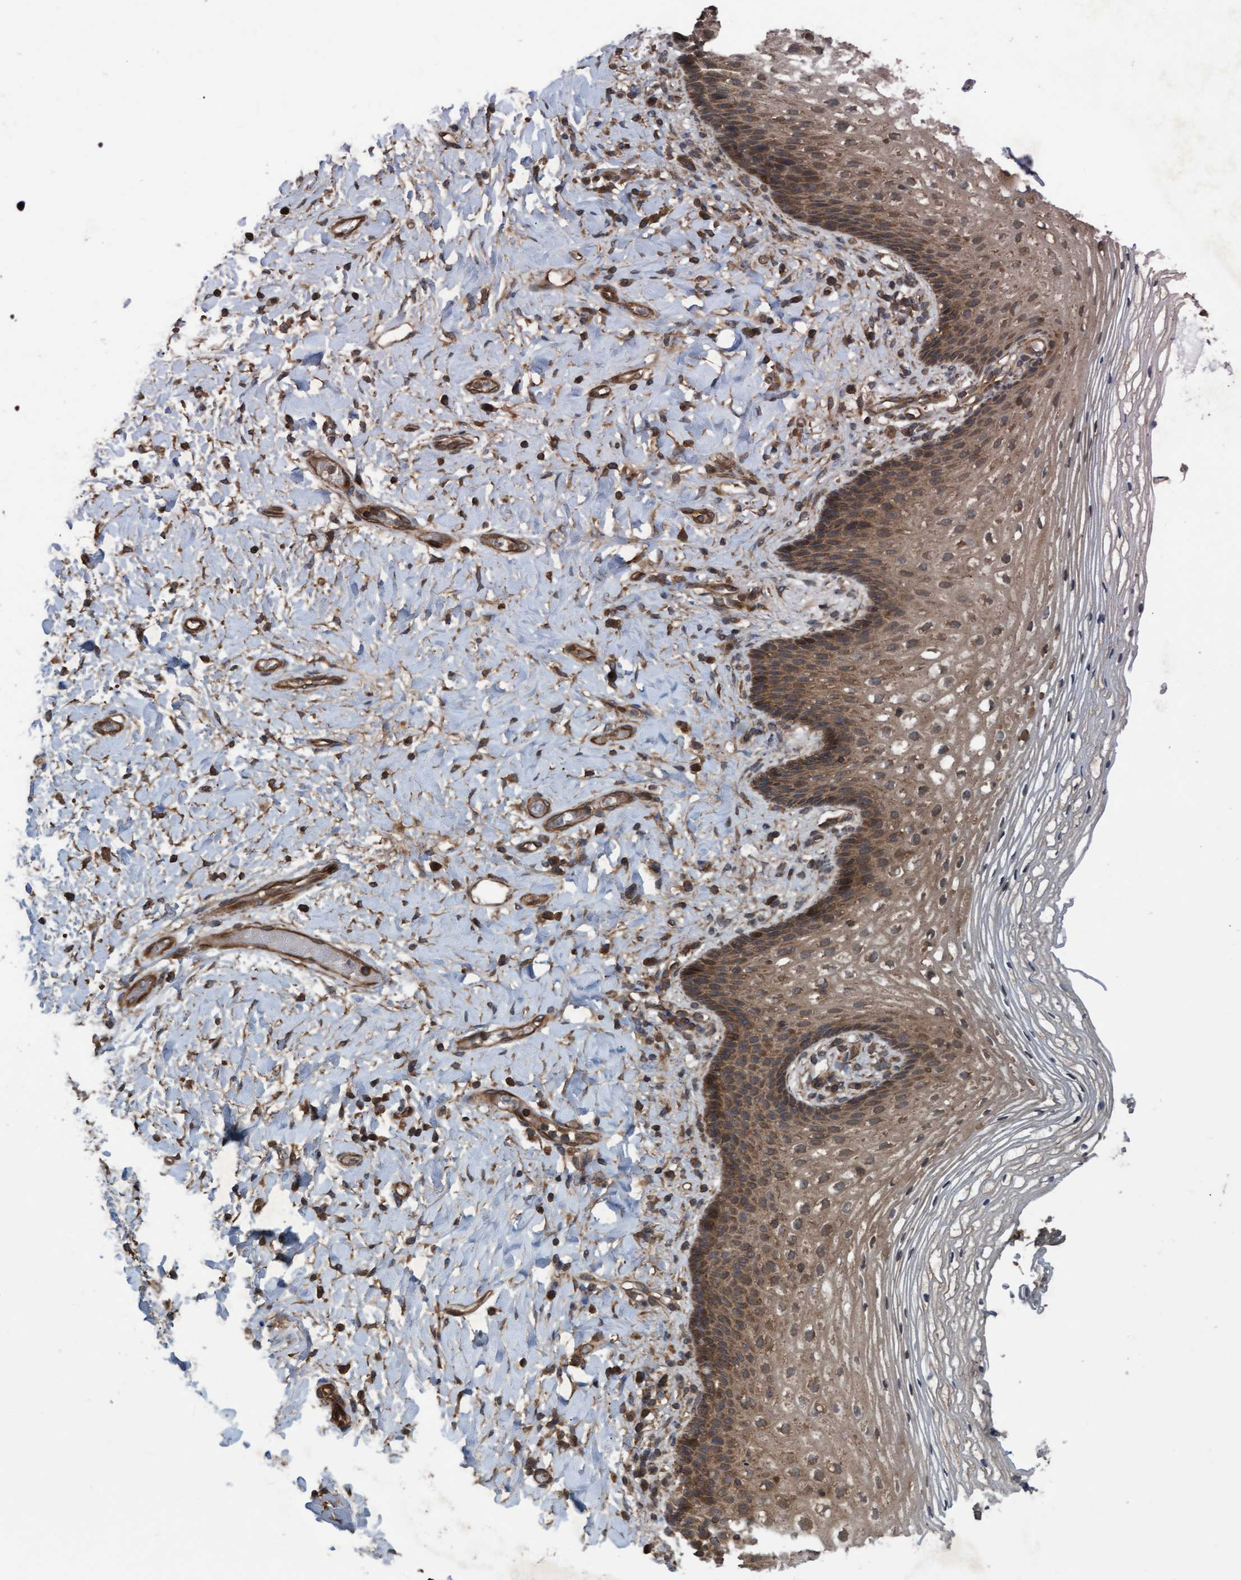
{"staining": {"intensity": "moderate", "quantity": ">75%", "location": "cytoplasmic/membranous"}, "tissue": "vagina", "cell_type": "Squamous epithelial cells", "image_type": "normal", "snomed": [{"axis": "morphology", "description": "Normal tissue, NOS"}, {"axis": "topography", "description": "Vagina"}], "caption": "This photomicrograph displays IHC staining of unremarkable vagina, with medium moderate cytoplasmic/membranous staining in about >75% of squamous epithelial cells.", "gene": "GGT6", "patient": {"sex": "female", "age": 60}}